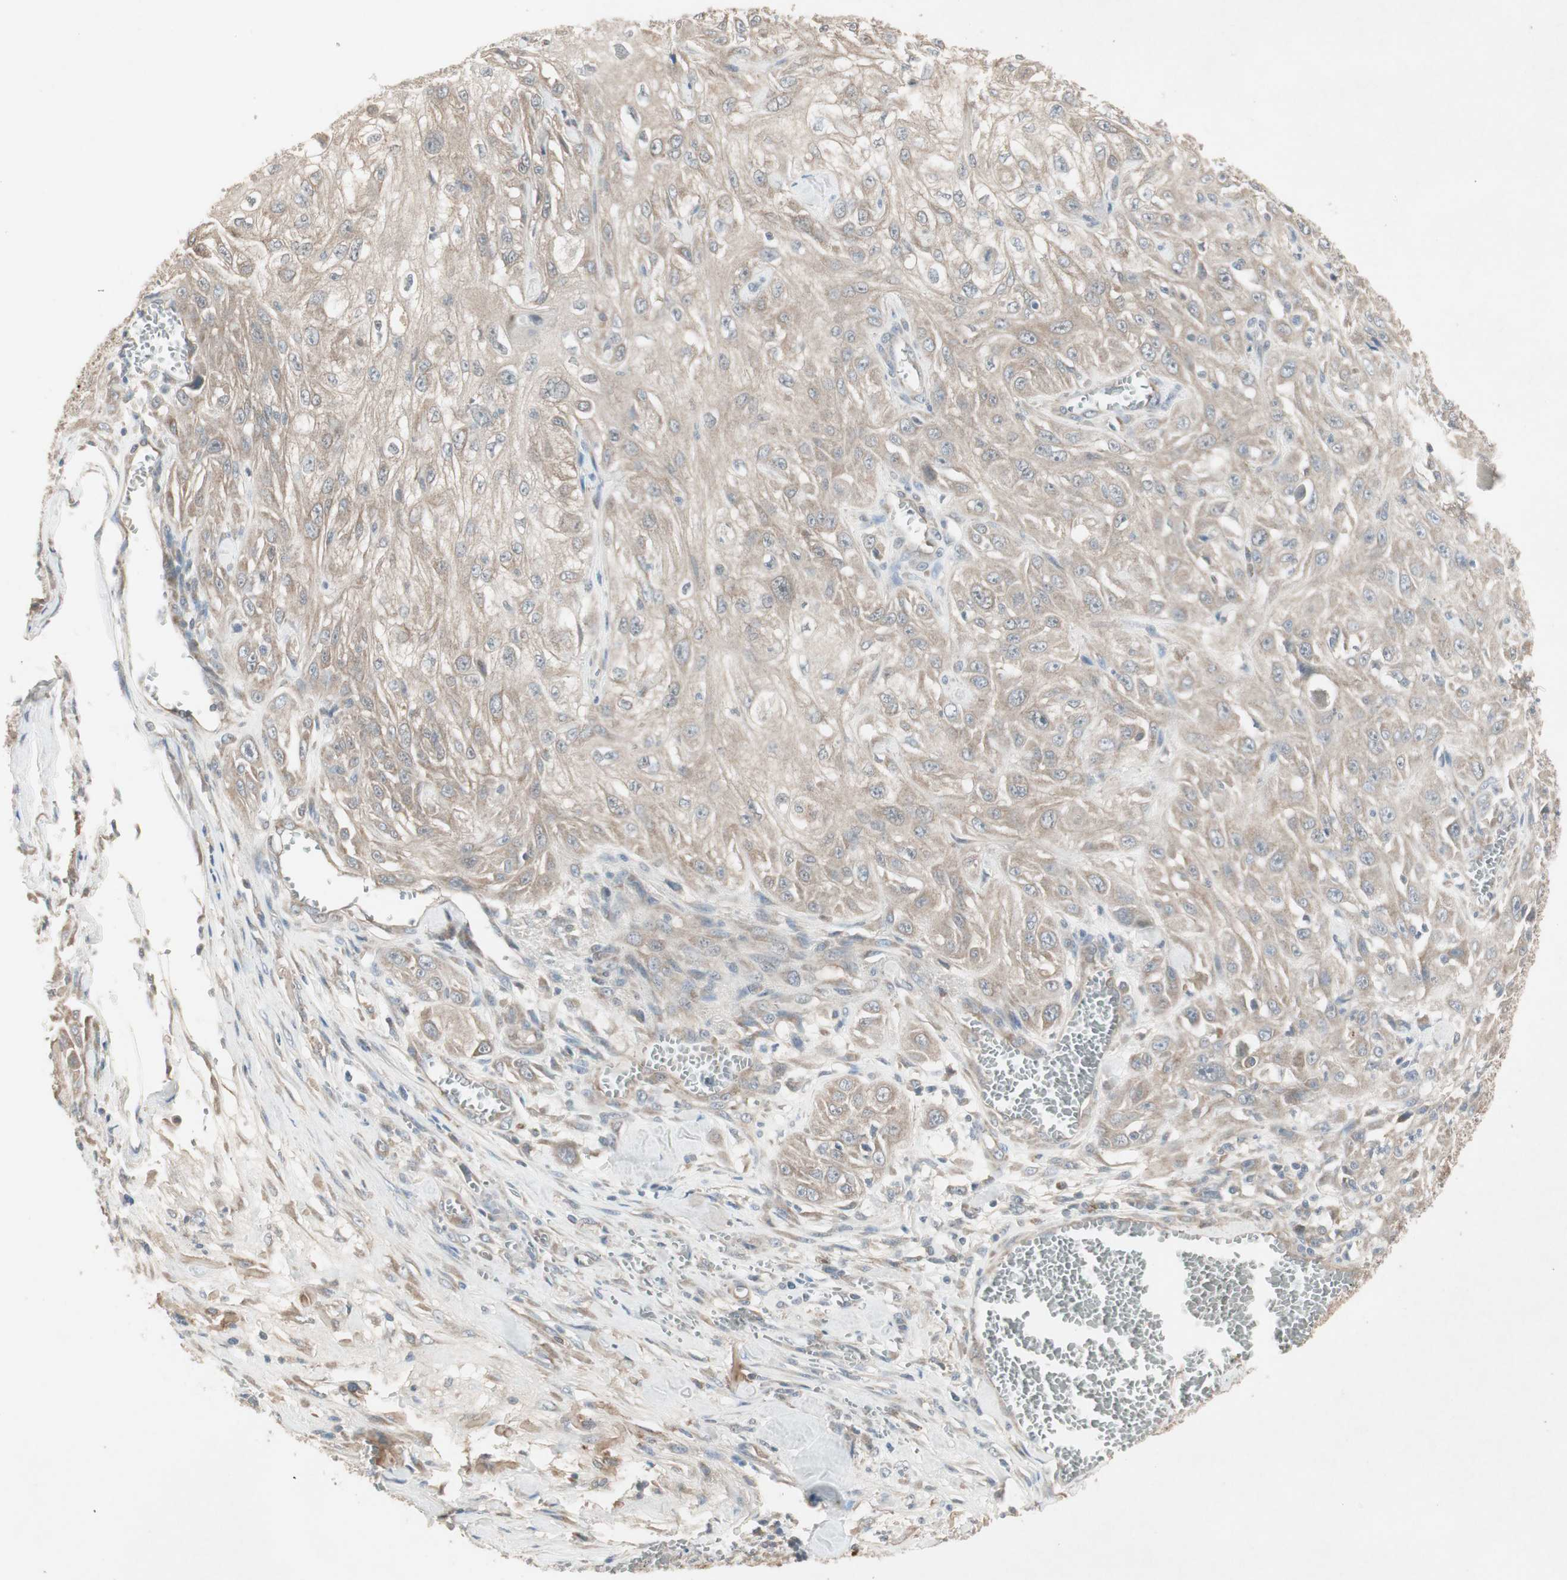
{"staining": {"intensity": "negative", "quantity": "none", "location": "none"}, "tissue": "skin cancer", "cell_type": "Tumor cells", "image_type": "cancer", "snomed": [{"axis": "morphology", "description": "Squamous cell carcinoma, NOS"}, {"axis": "morphology", "description": "Squamous cell carcinoma, metastatic, NOS"}, {"axis": "topography", "description": "Skin"}, {"axis": "topography", "description": "Lymph node"}], "caption": "IHC micrograph of skin cancer stained for a protein (brown), which shows no positivity in tumor cells.", "gene": "JMJD7-PLA2G4B", "patient": {"sex": "male", "age": 75}}